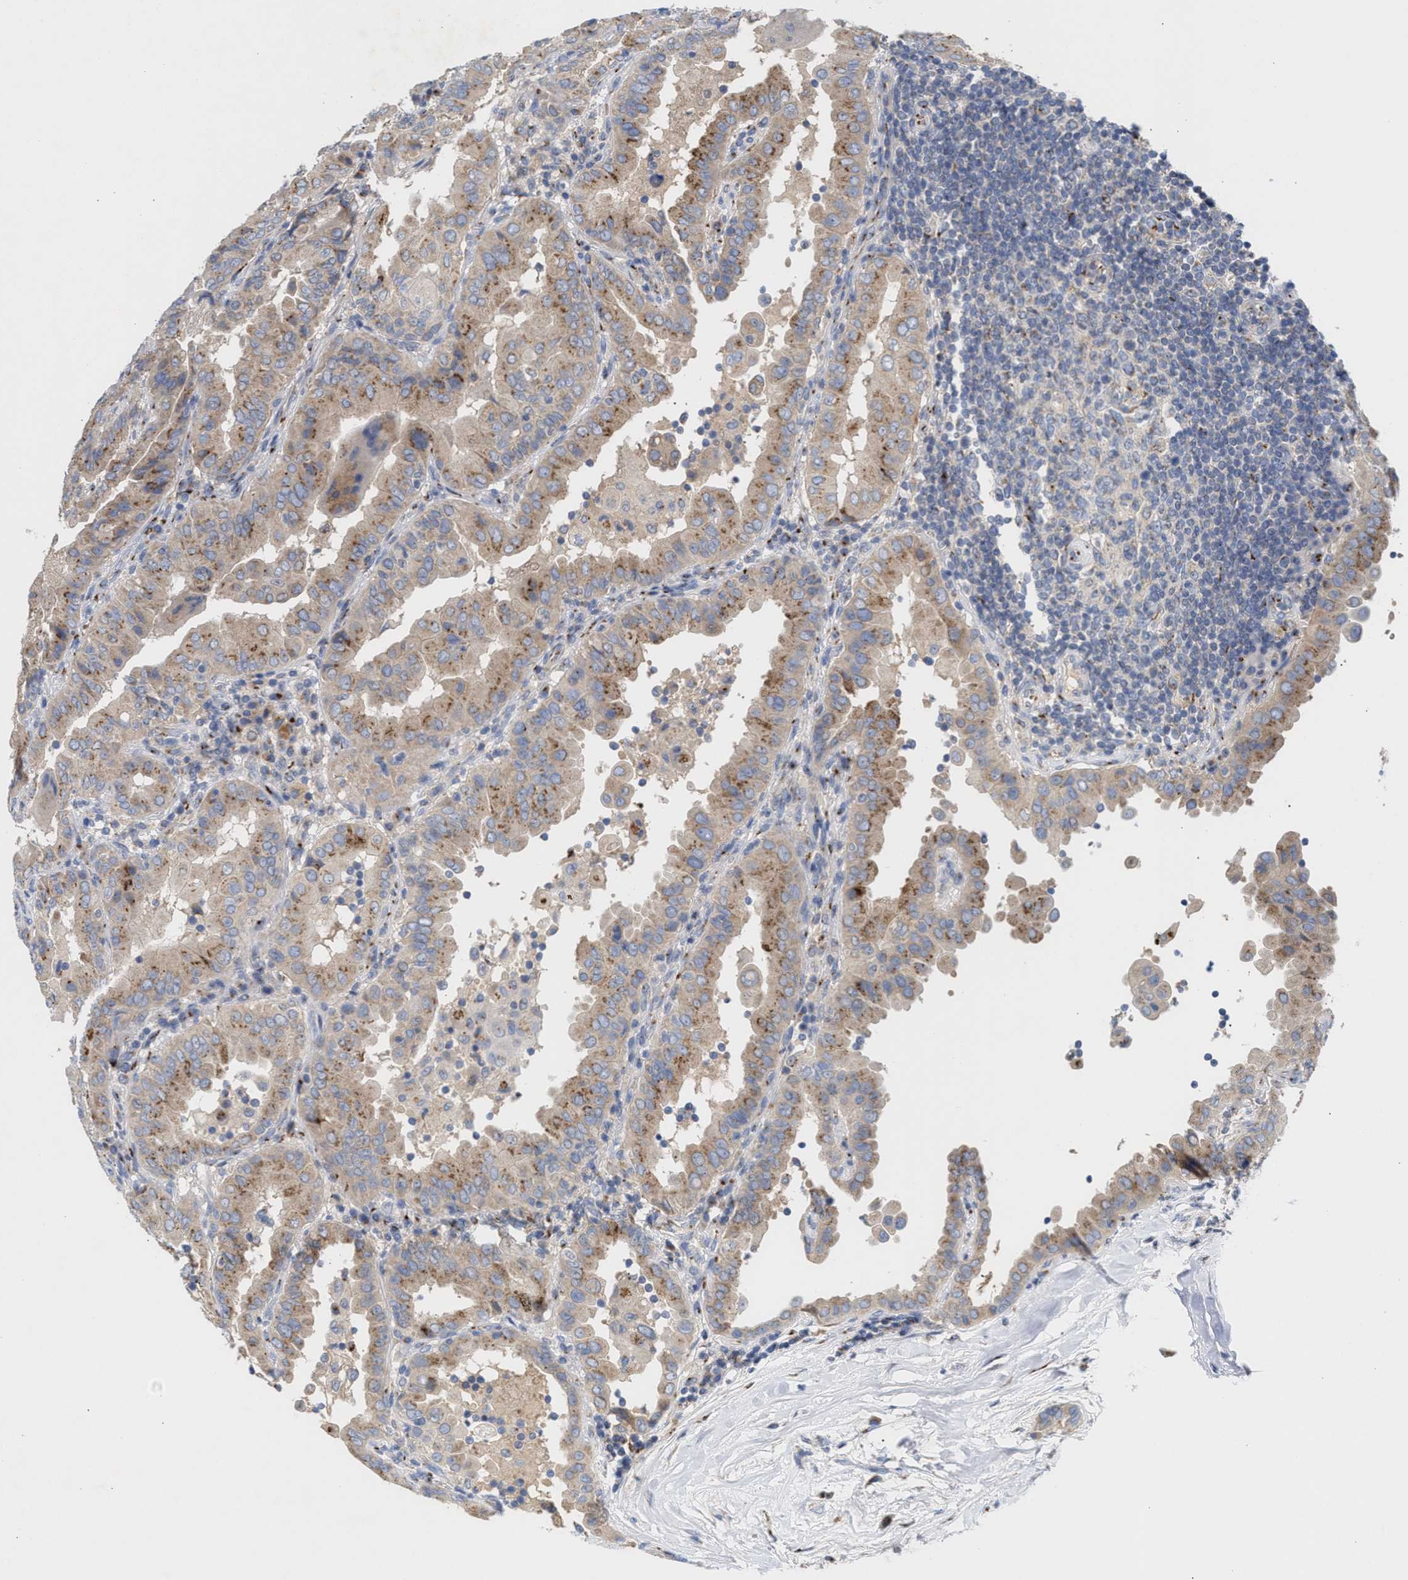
{"staining": {"intensity": "moderate", "quantity": ">75%", "location": "cytoplasmic/membranous"}, "tissue": "thyroid cancer", "cell_type": "Tumor cells", "image_type": "cancer", "snomed": [{"axis": "morphology", "description": "Papillary adenocarcinoma, NOS"}, {"axis": "topography", "description": "Thyroid gland"}], "caption": "Immunohistochemical staining of human thyroid papillary adenocarcinoma demonstrates medium levels of moderate cytoplasmic/membranous protein positivity in approximately >75% of tumor cells.", "gene": "CCL2", "patient": {"sex": "male", "age": 33}}